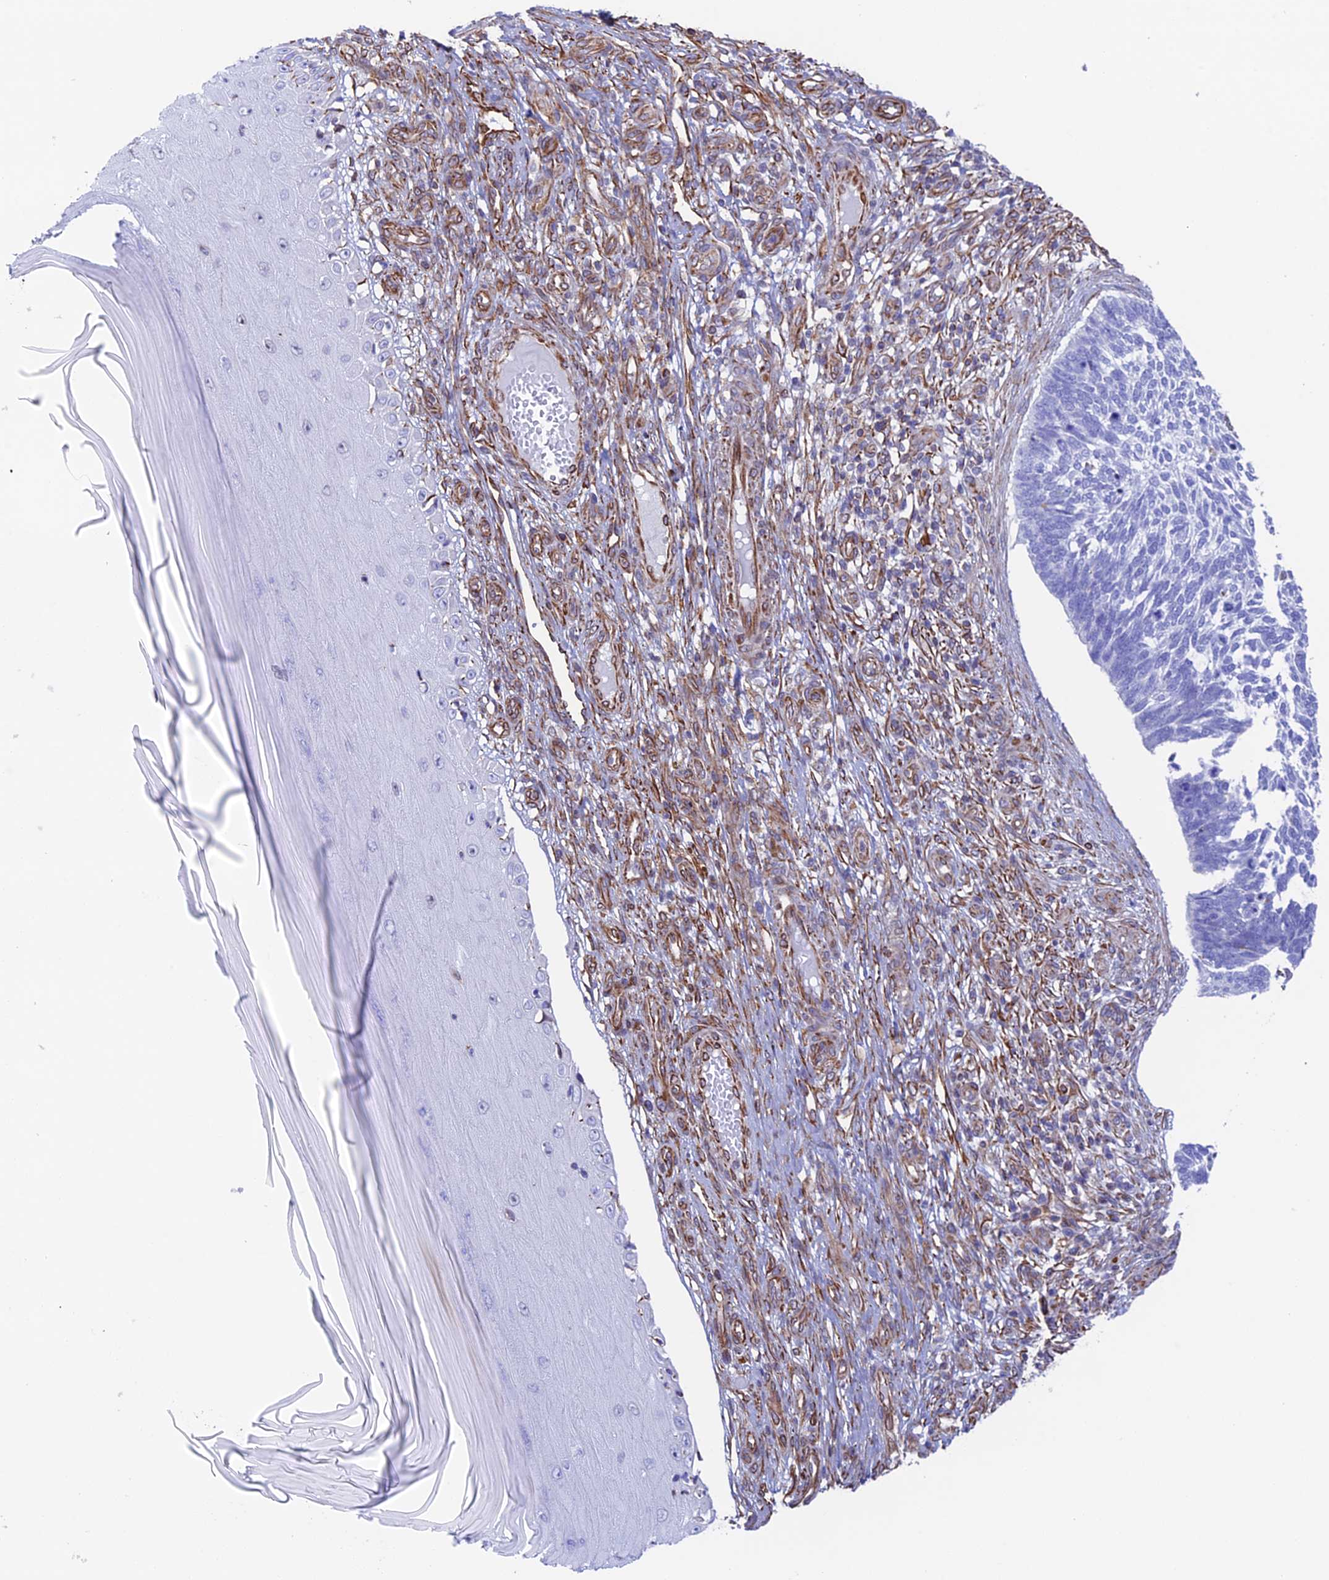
{"staining": {"intensity": "negative", "quantity": "none", "location": "none"}, "tissue": "skin cancer", "cell_type": "Tumor cells", "image_type": "cancer", "snomed": [{"axis": "morphology", "description": "Basal cell carcinoma"}, {"axis": "topography", "description": "Skin"}], "caption": "A micrograph of skin cancer (basal cell carcinoma) stained for a protein displays no brown staining in tumor cells.", "gene": "ZNF652", "patient": {"sex": "male", "age": 88}}